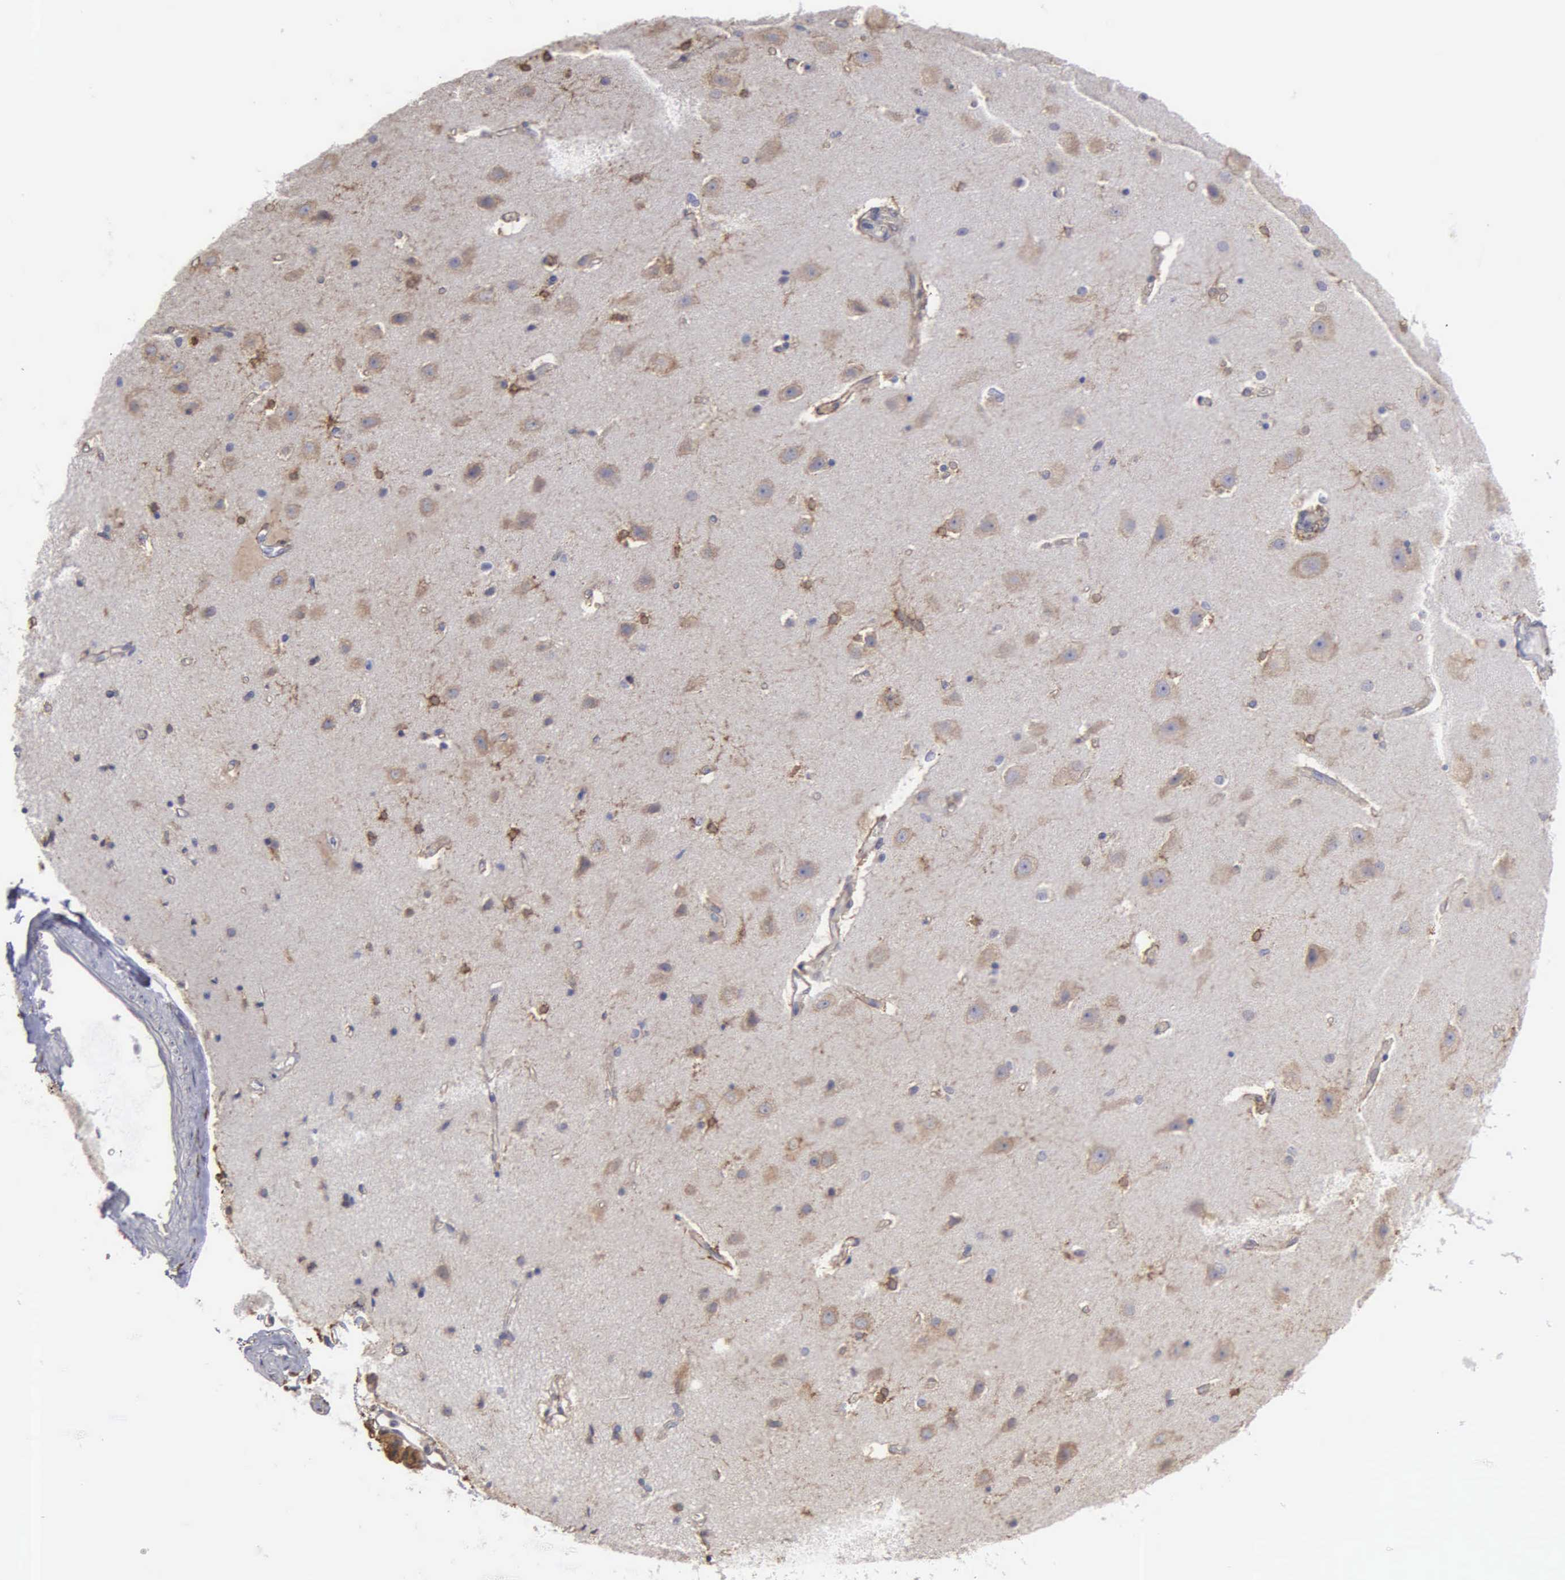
{"staining": {"intensity": "weak", "quantity": "25%-75%", "location": "cytoplasmic/membranous"}, "tissue": "caudate", "cell_type": "Glial cells", "image_type": "normal", "snomed": [{"axis": "morphology", "description": "Normal tissue, NOS"}, {"axis": "topography", "description": "Lateral ventricle wall"}], "caption": "Glial cells display weak cytoplasmic/membranous staining in about 25%-75% of cells in unremarkable caudate. Nuclei are stained in blue.", "gene": "LIN52", "patient": {"sex": "female", "age": 54}}